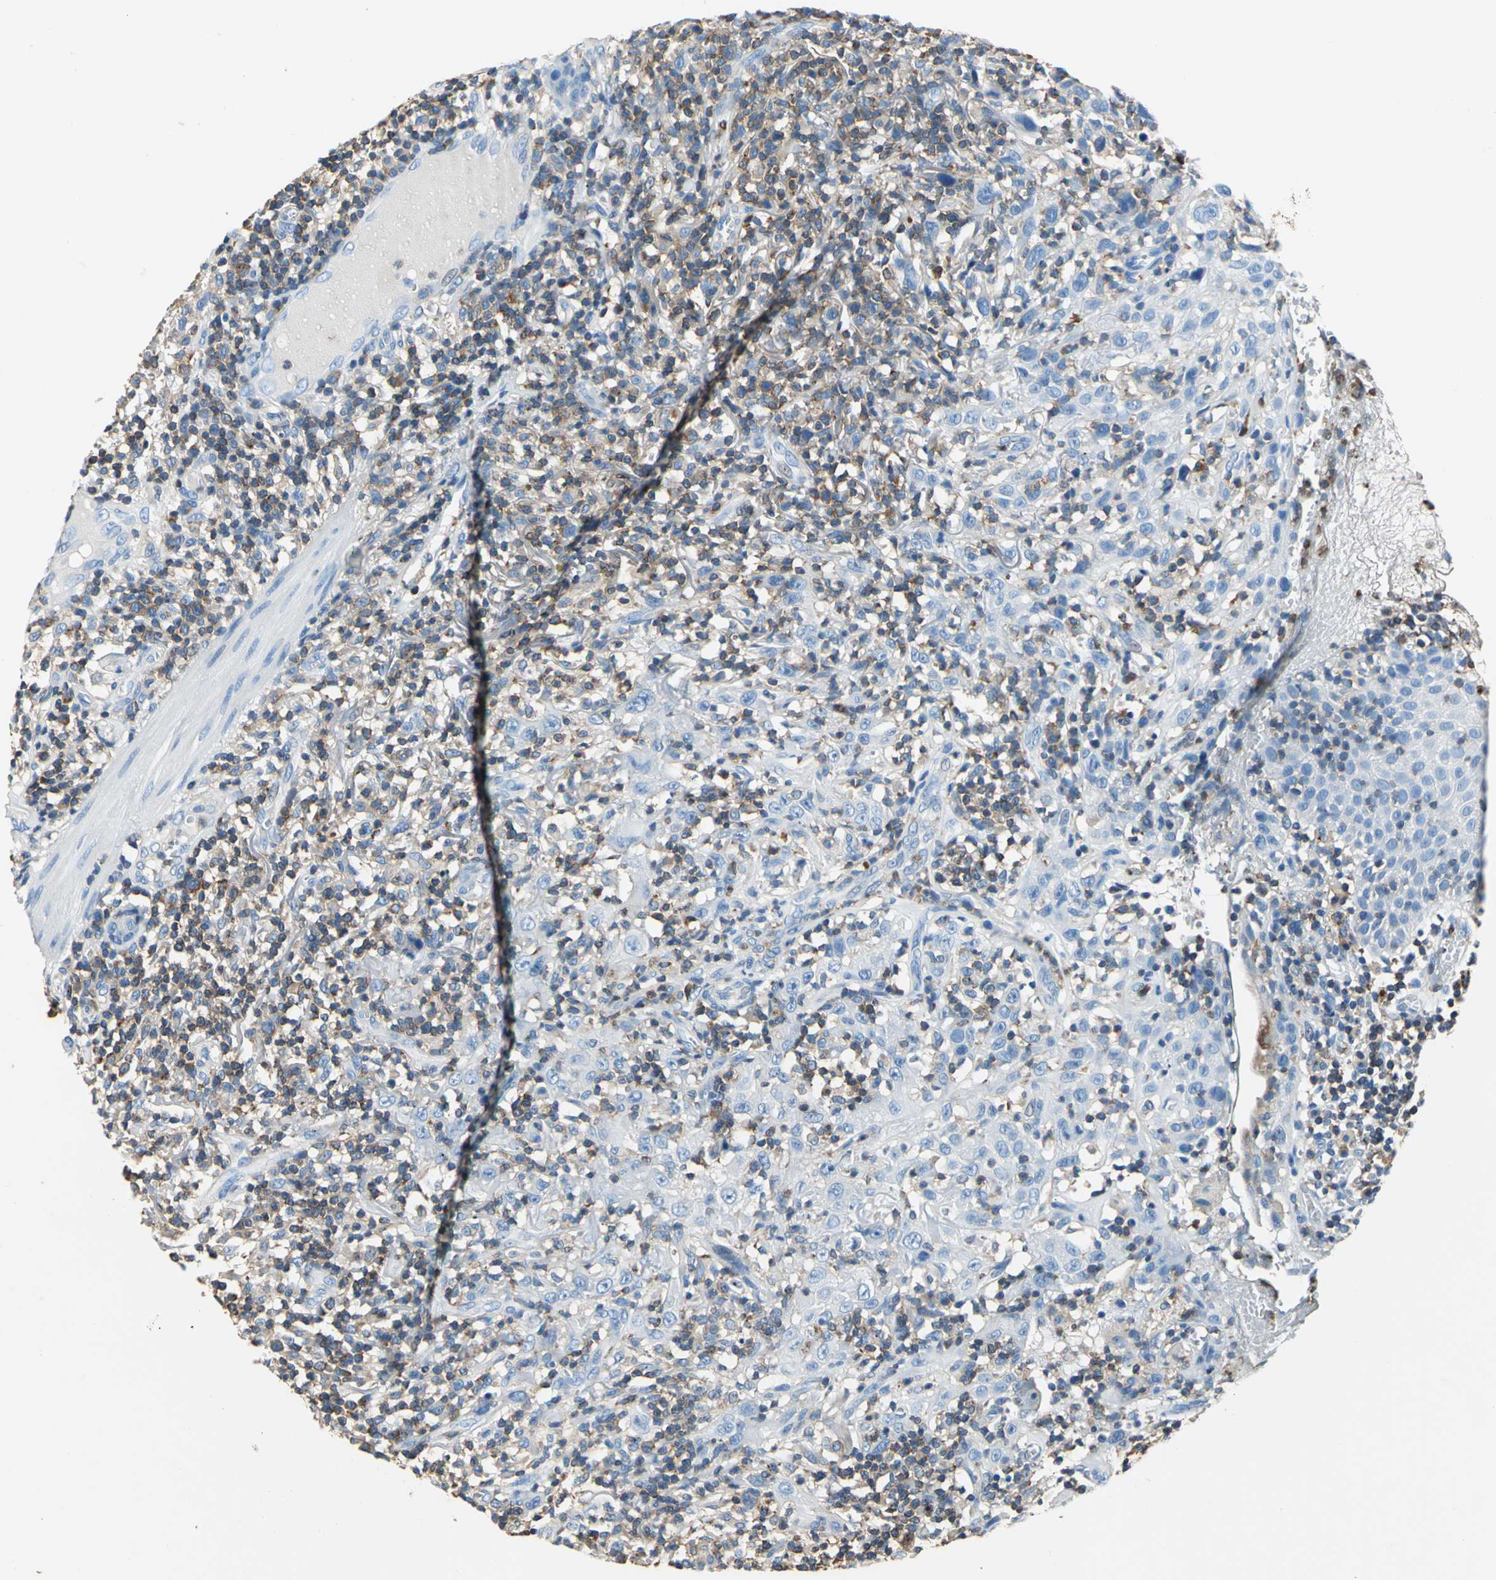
{"staining": {"intensity": "negative", "quantity": "none", "location": "none"}, "tissue": "thyroid cancer", "cell_type": "Tumor cells", "image_type": "cancer", "snomed": [{"axis": "morphology", "description": "Carcinoma, NOS"}, {"axis": "topography", "description": "Thyroid gland"}], "caption": "Tumor cells show no significant protein expression in thyroid cancer.", "gene": "SEPTIN6", "patient": {"sex": "female", "age": 77}}